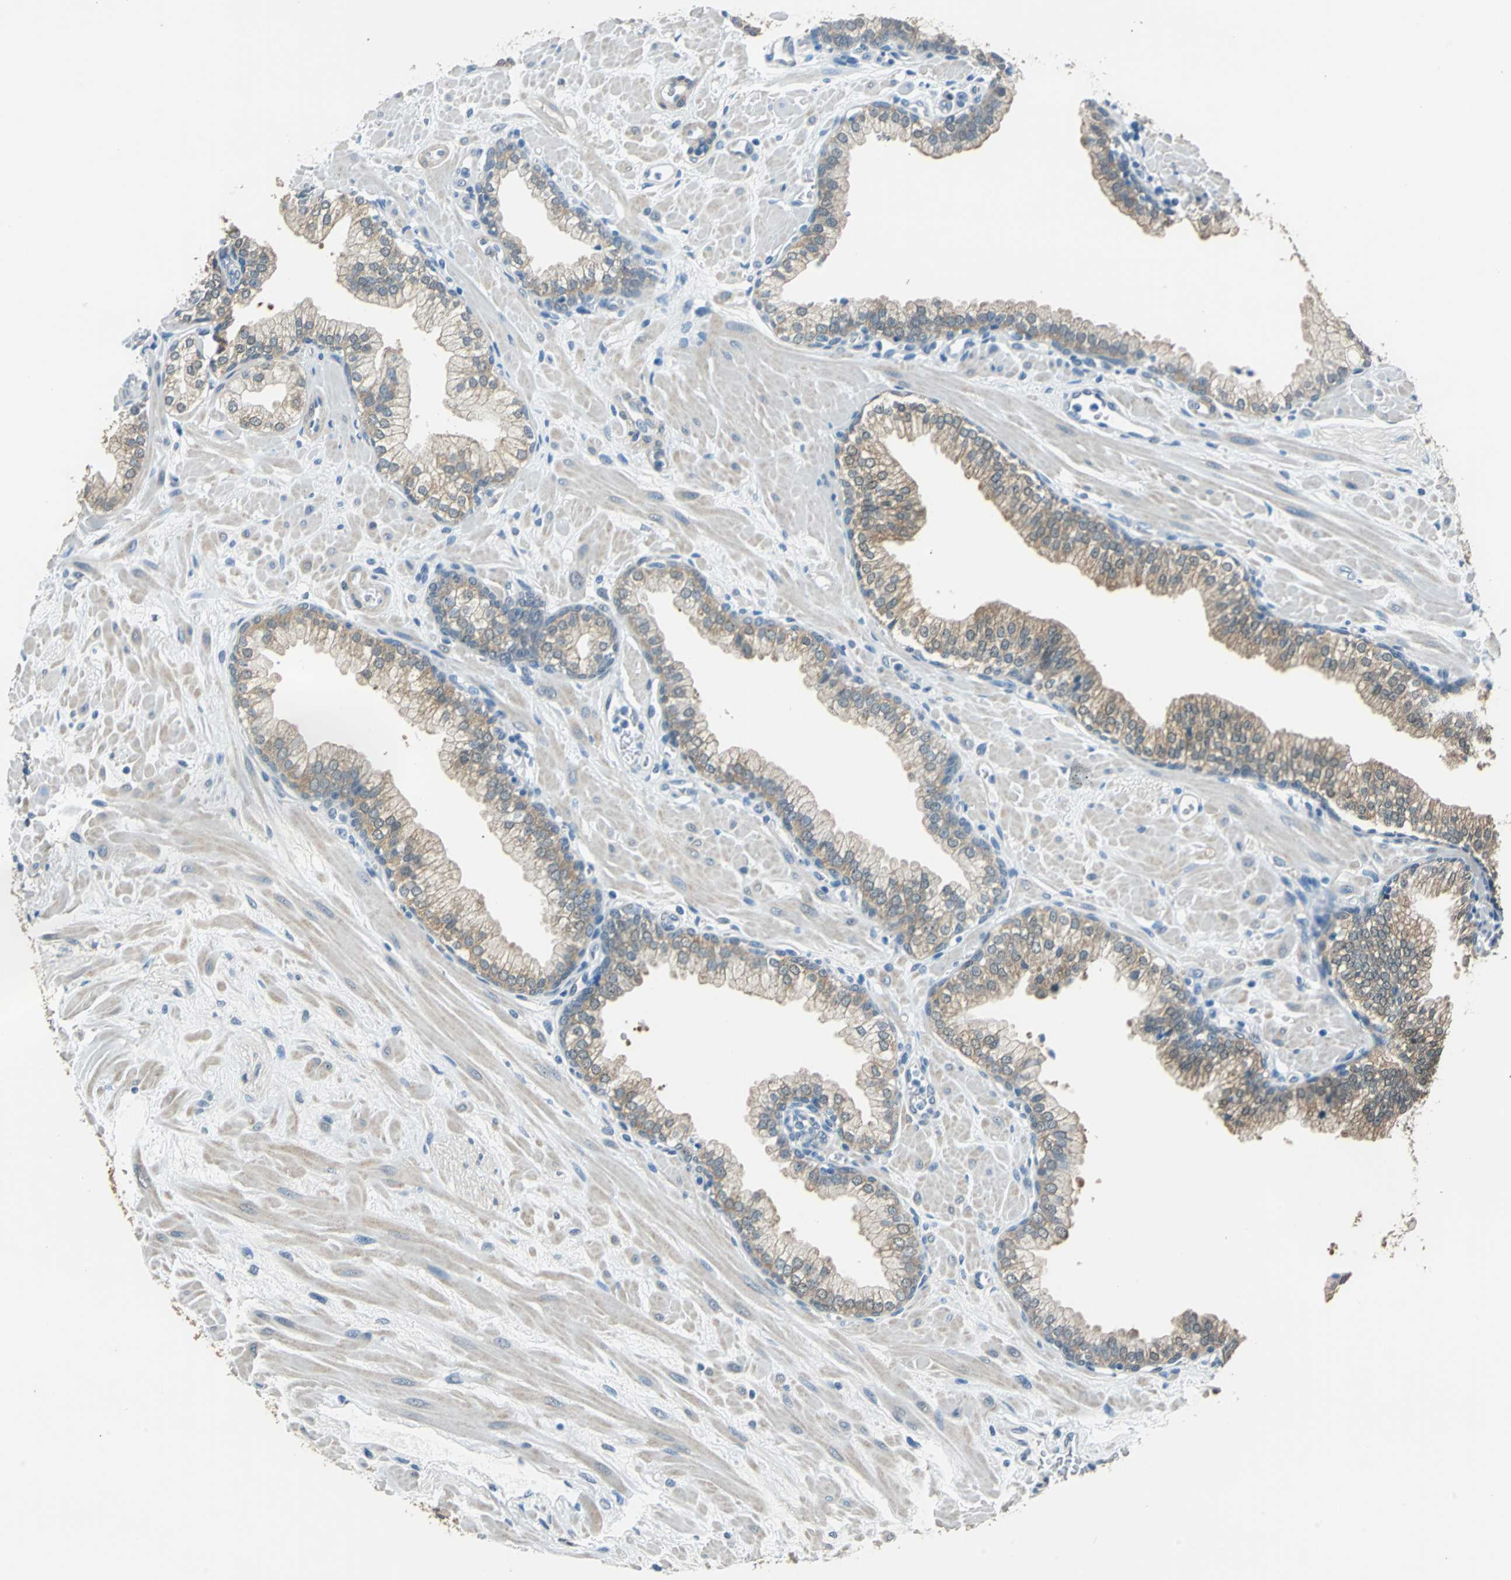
{"staining": {"intensity": "moderate", "quantity": ">75%", "location": "cytoplasmic/membranous"}, "tissue": "prostate", "cell_type": "Glandular cells", "image_type": "normal", "snomed": [{"axis": "morphology", "description": "Normal tissue, NOS"}, {"axis": "topography", "description": "Prostate"}], "caption": "Moderate cytoplasmic/membranous positivity for a protein is present in approximately >75% of glandular cells of benign prostate using immunohistochemistry.", "gene": "FKBP4", "patient": {"sex": "male", "age": 60}}